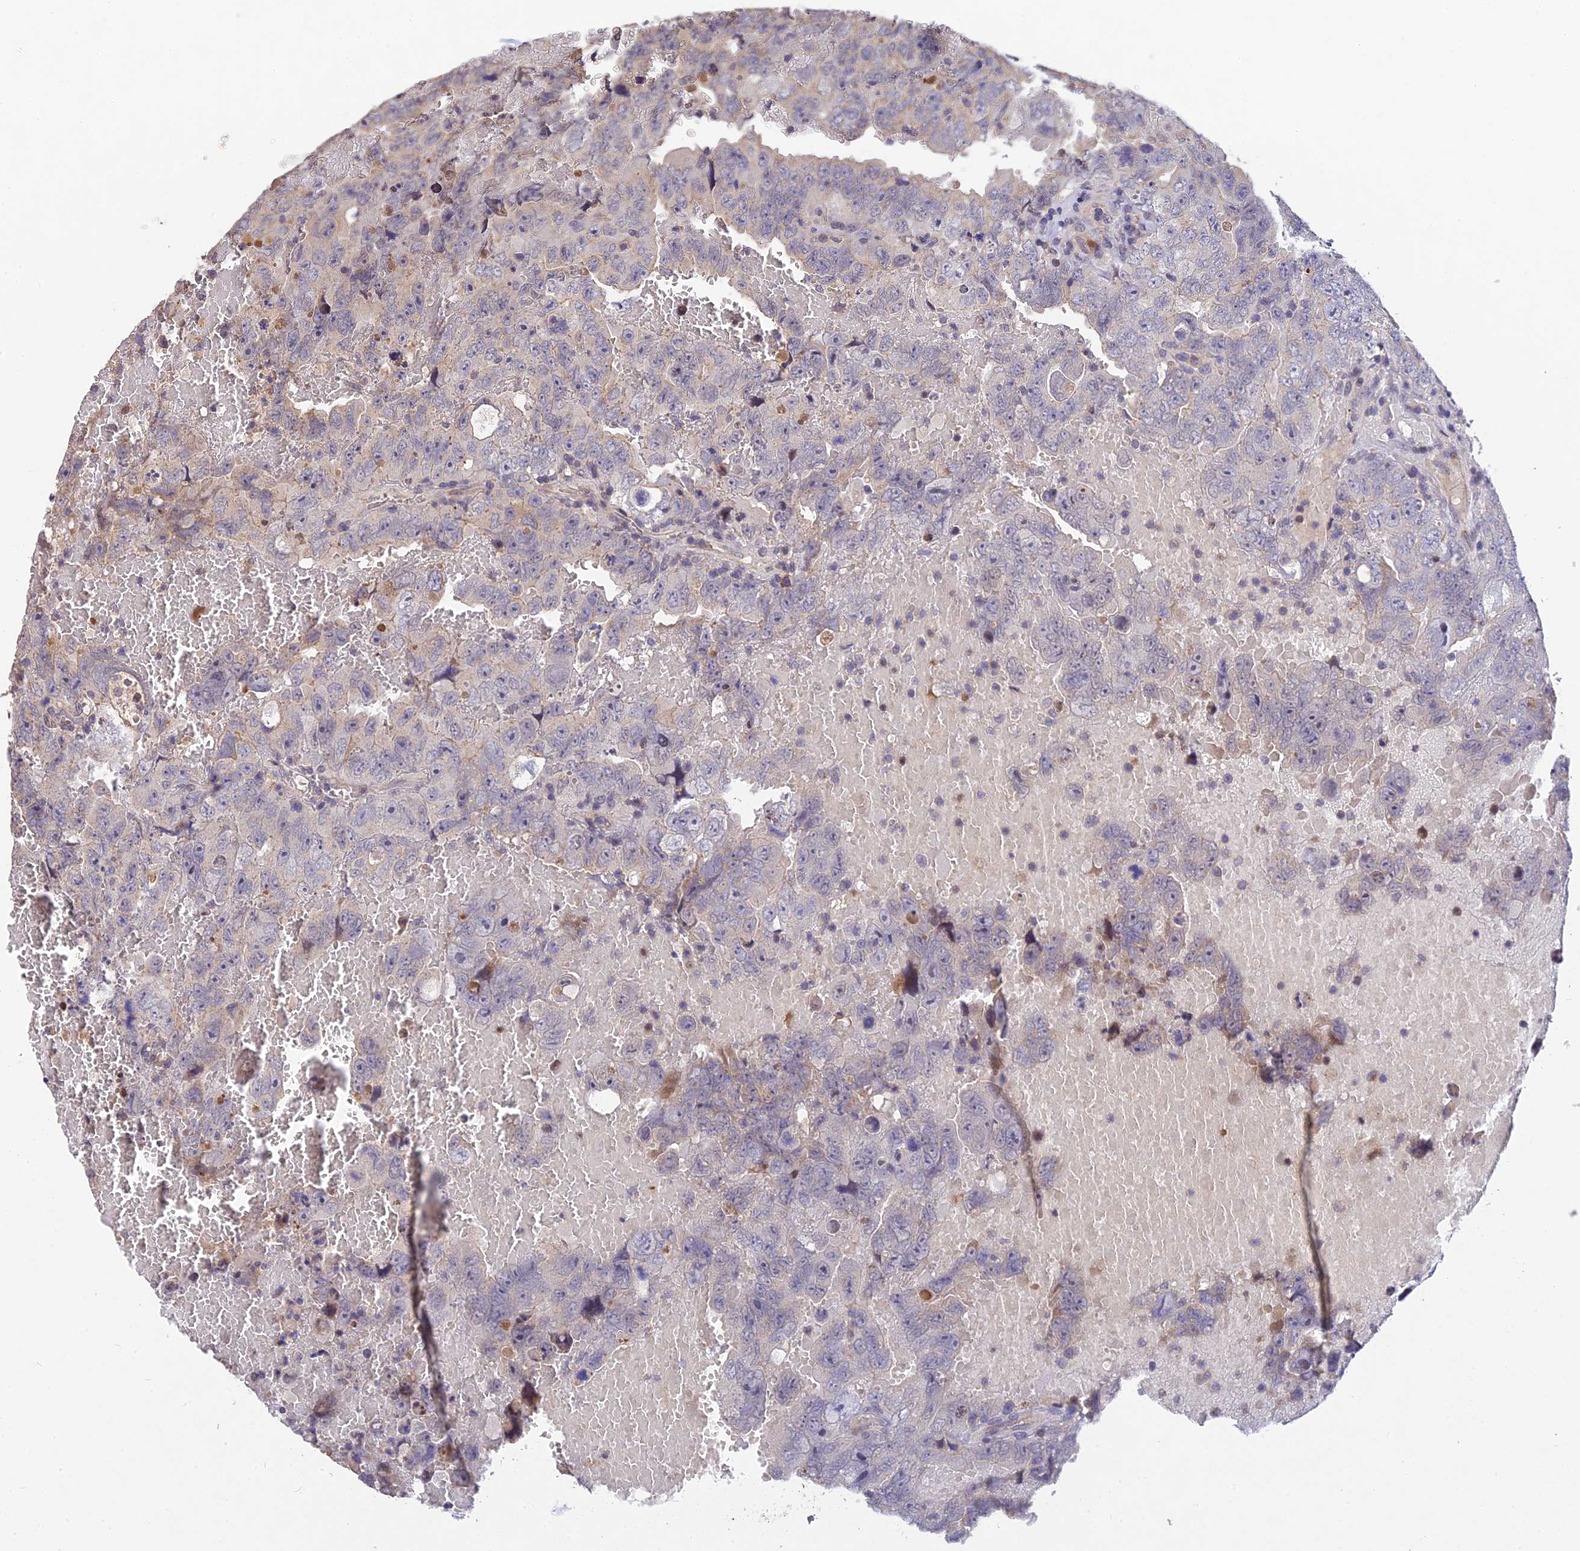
{"staining": {"intensity": "negative", "quantity": "none", "location": "none"}, "tissue": "testis cancer", "cell_type": "Tumor cells", "image_type": "cancer", "snomed": [{"axis": "morphology", "description": "Carcinoma, Embryonal, NOS"}, {"axis": "topography", "description": "Testis"}], "caption": "DAB (3,3'-diaminobenzidine) immunohistochemical staining of embryonal carcinoma (testis) shows no significant positivity in tumor cells.", "gene": "DENND5B", "patient": {"sex": "male", "age": 45}}